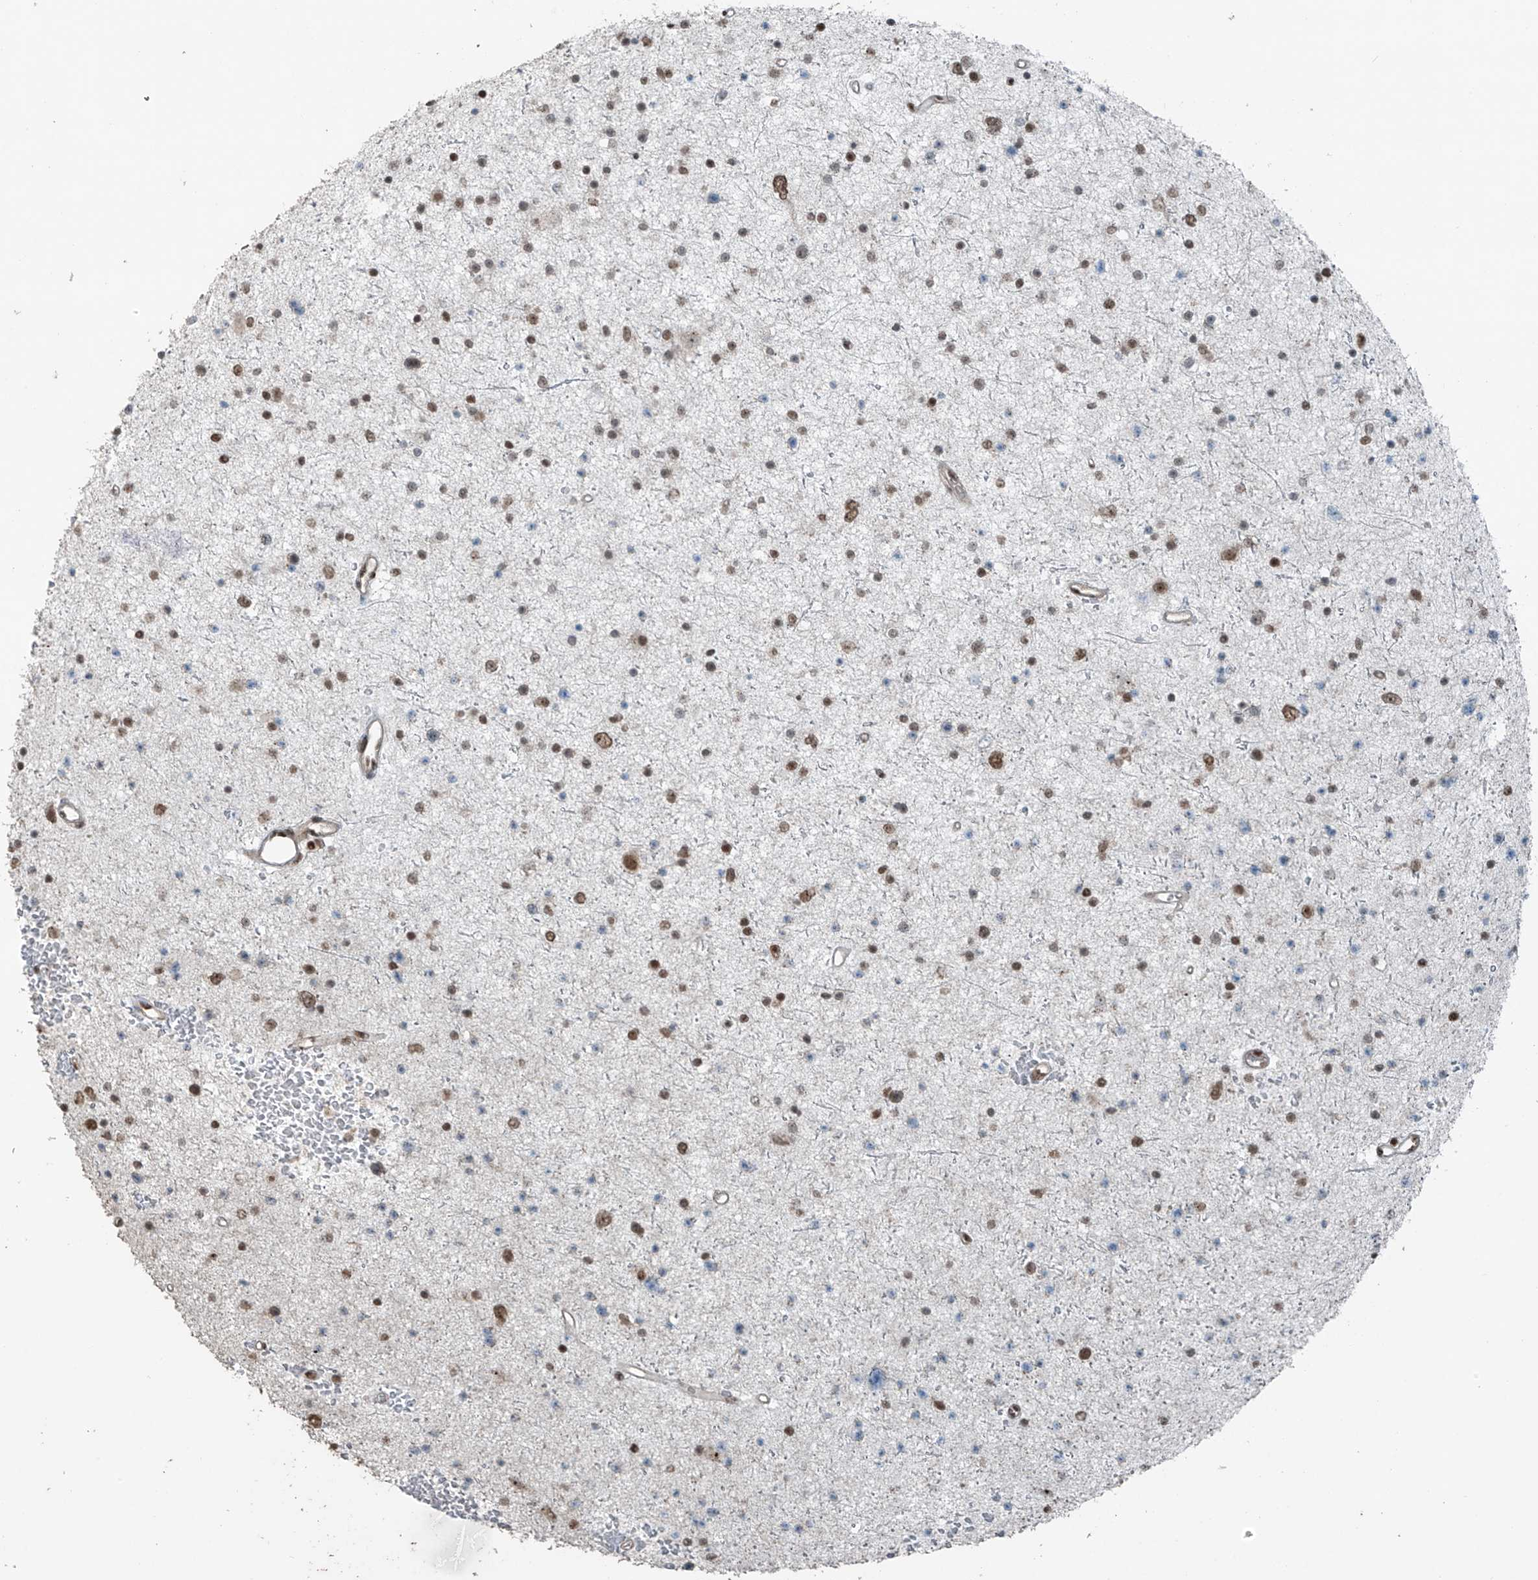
{"staining": {"intensity": "moderate", "quantity": ">75%", "location": "nuclear"}, "tissue": "glioma", "cell_type": "Tumor cells", "image_type": "cancer", "snomed": [{"axis": "morphology", "description": "Glioma, malignant, Low grade"}, {"axis": "topography", "description": "Cerebral cortex"}], "caption": "This image demonstrates immunohistochemistry staining of human glioma, with medium moderate nuclear staining in about >75% of tumor cells.", "gene": "PCNP", "patient": {"sex": "female", "age": 39}}